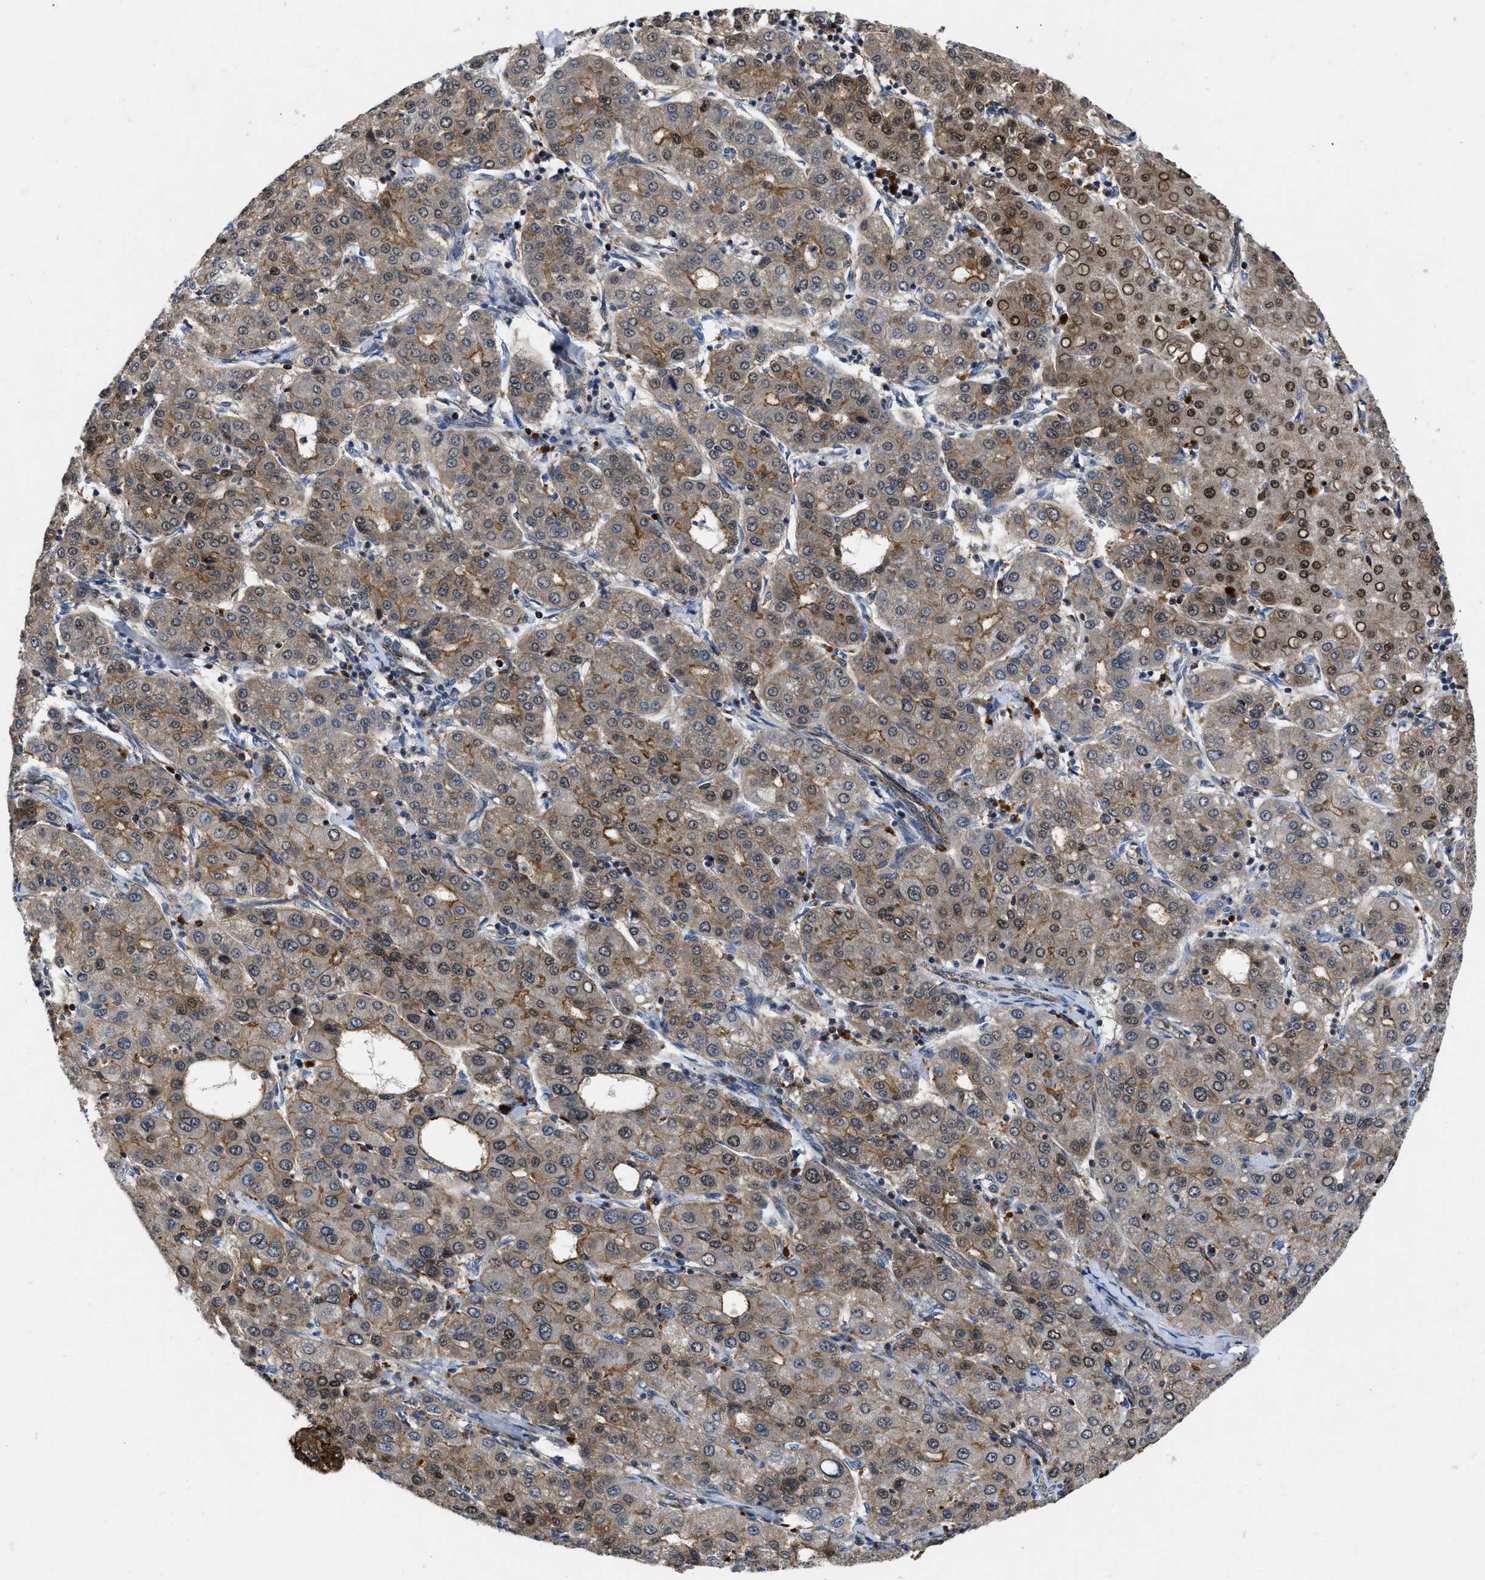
{"staining": {"intensity": "moderate", "quantity": ">75%", "location": "cytoplasmic/membranous,nuclear"}, "tissue": "liver cancer", "cell_type": "Tumor cells", "image_type": "cancer", "snomed": [{"axis": "morphology", "description": "Carcinoma, Hepatocellular, NOS"}, {"axis": "topography", "description": "Liver"}], "caption": "Liver cancer (hepatocellular carcinoma) stained for a protein exhibits moderate cytoplasmic/membranous and nuclear positivity in tumor cells. The protein is stained brown, and the nuclei are stained in blue (DAB (3,3'-diaminobenzidine) IHC with brightfield microscopy, high magnification).", "gene": "ENPP4", "patient": {"sex": "male", "age": 65}}